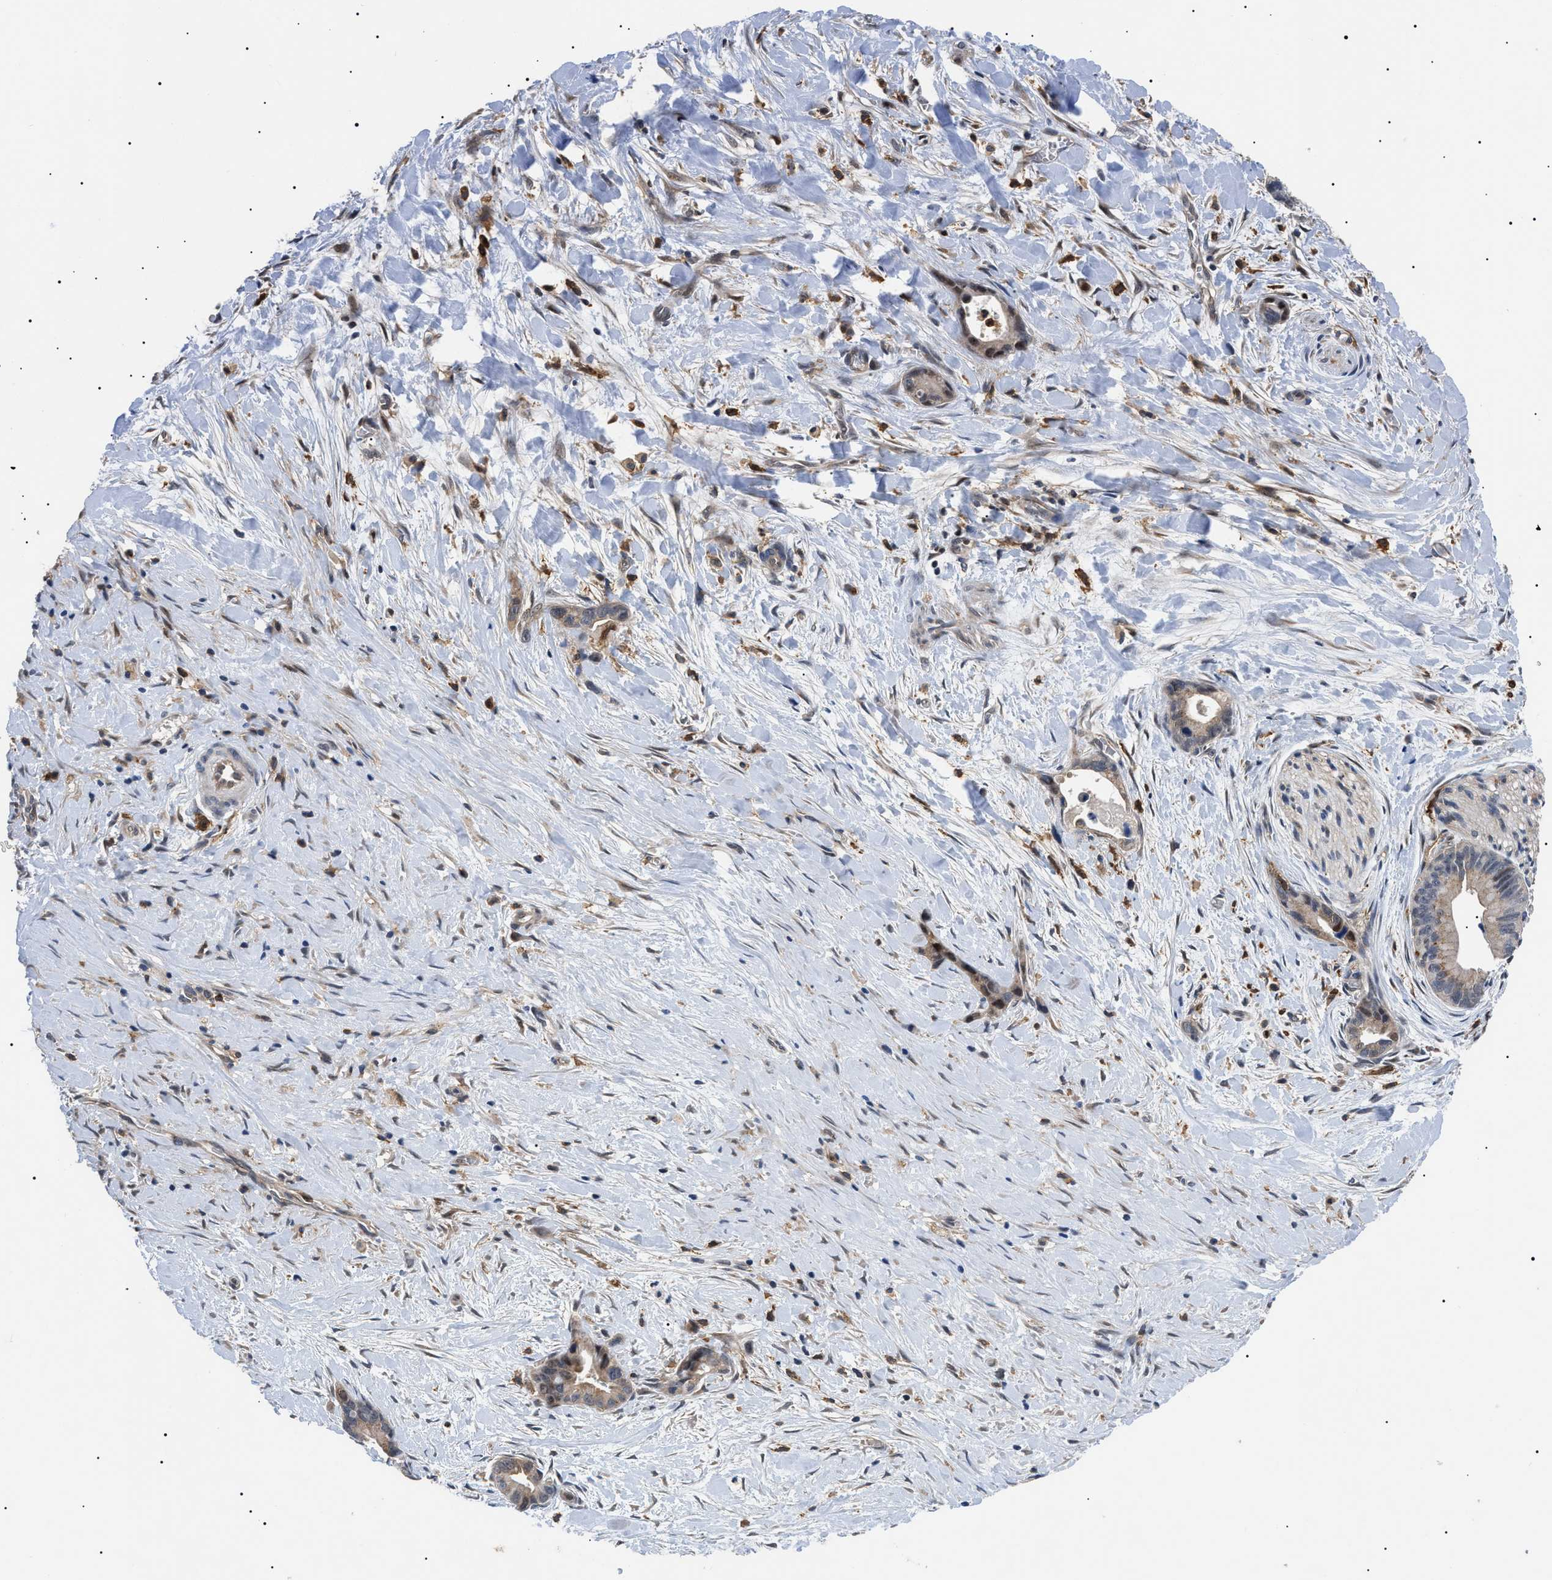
{"staining": {"intensity": "weak", "quantity": ">75%", "location": "cytoplasmic/membranous"}, "tissue": "liver cancer", "cell_type": "Tumor cells", "image_type": "cancer", "snomed": [{"axis": "morphology", "description": "Cholangiocarcinoma"}, {"axis": "topography", "description": "Liver"}], "caption": "Immunohistochemical staining of liver cholangiocarcinoma reveals low levels of weak cytoplasmic/membranous staining in approximately >75% of tumor cells.", "gene": "CD300A", "patient": {"sex": "female", "age": 55}}